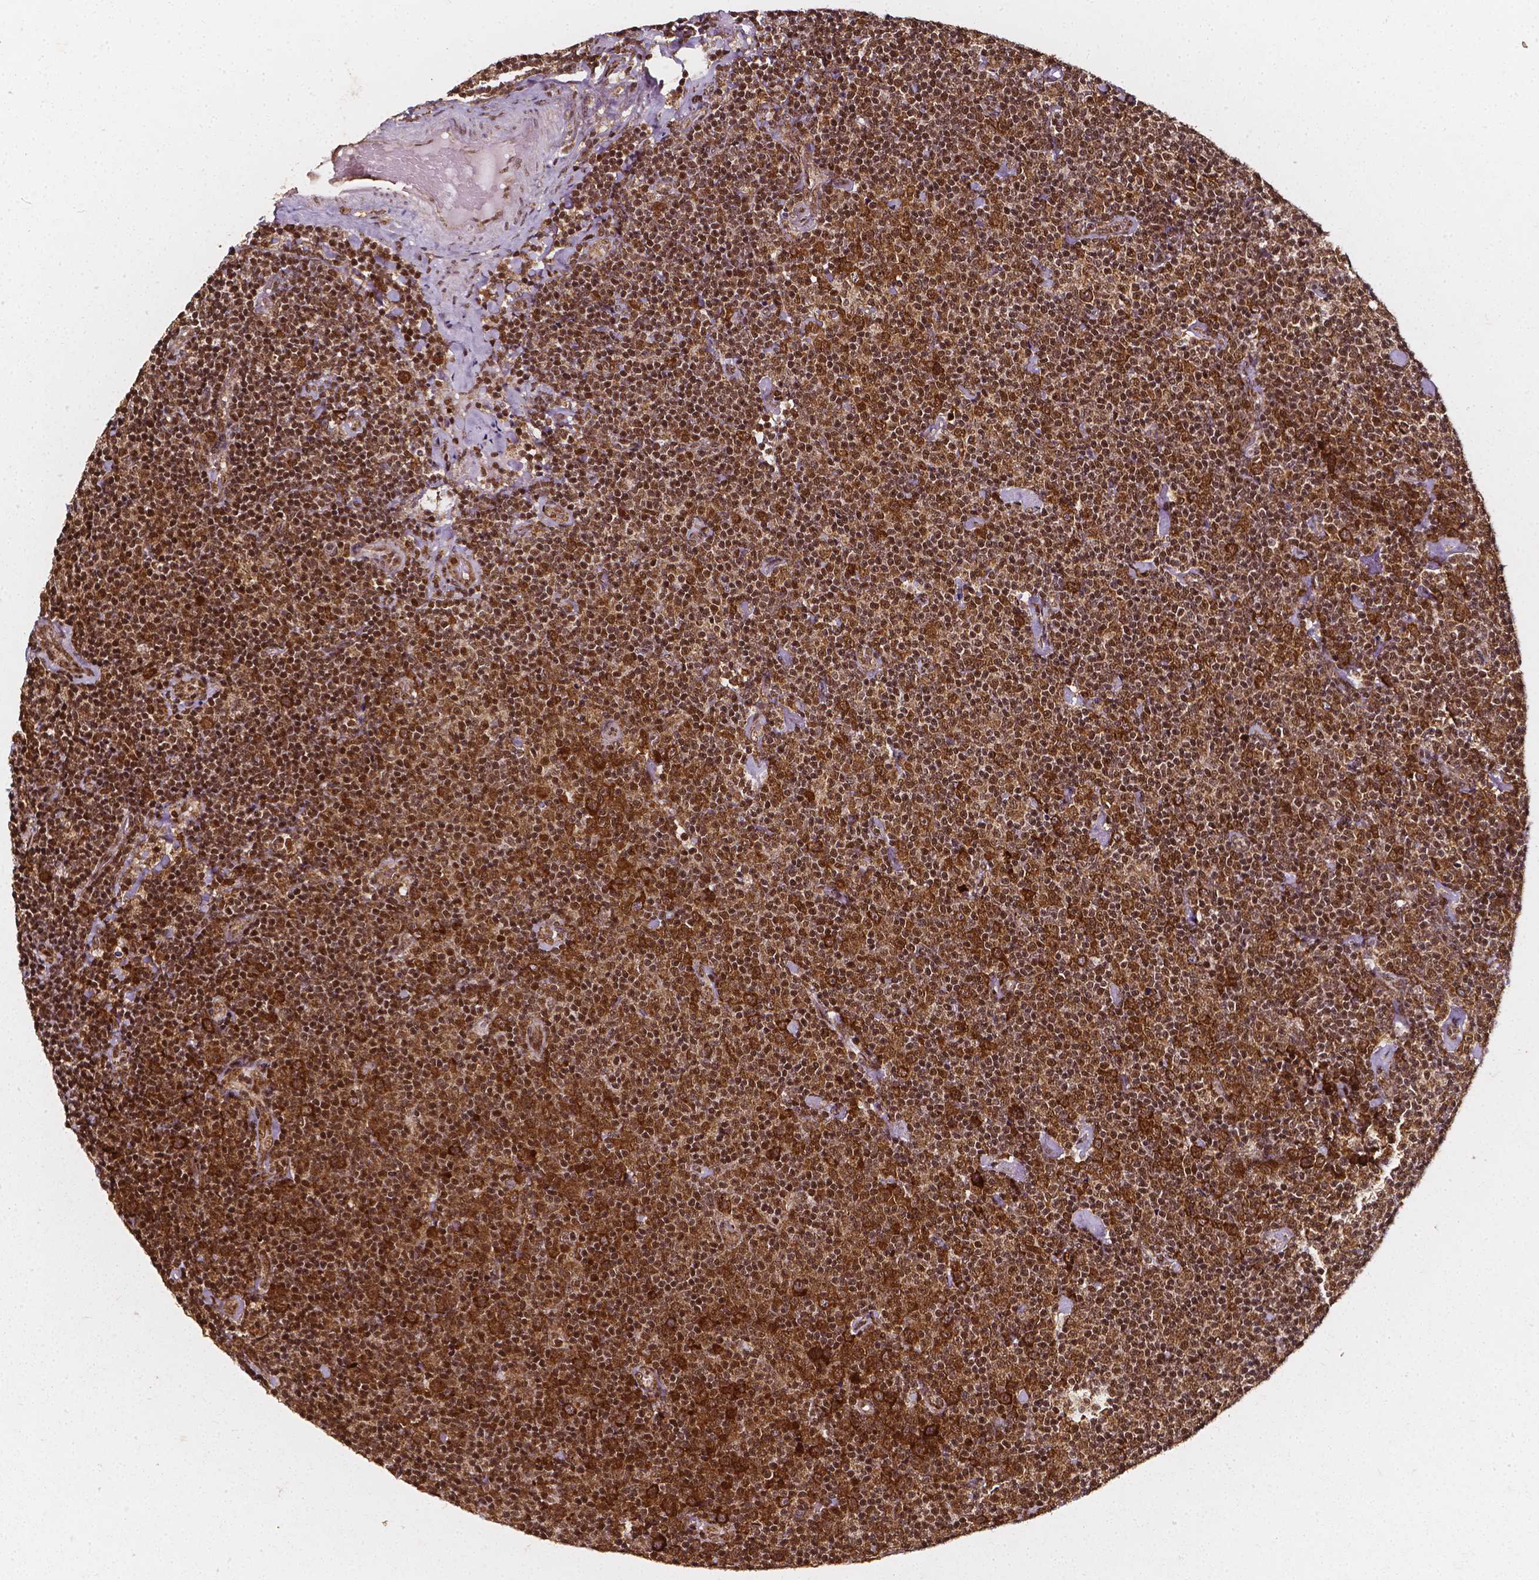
{"staining": {"intensity": "moderate", "quantity": ">75%", "location": "cytoplasmic/membranous,nuclear"}, "tissue": "lymphoma", "cell_type": "Tumor cells", "image_type": "cancer", "snomed": [{"axis": "morphology", "description": "Malignant lymphoma, non-Hodgkin's type, Low grade"}, {"axis": "topography", "description": "Lymph node"}], "caption": "Lymphoma stained for a protein exhibits moderate cytoplasmic/membranous and nuclear positivity in tumor cells.", "gene": "SMN1", "patient": {"sex": "male", "age": 81}}